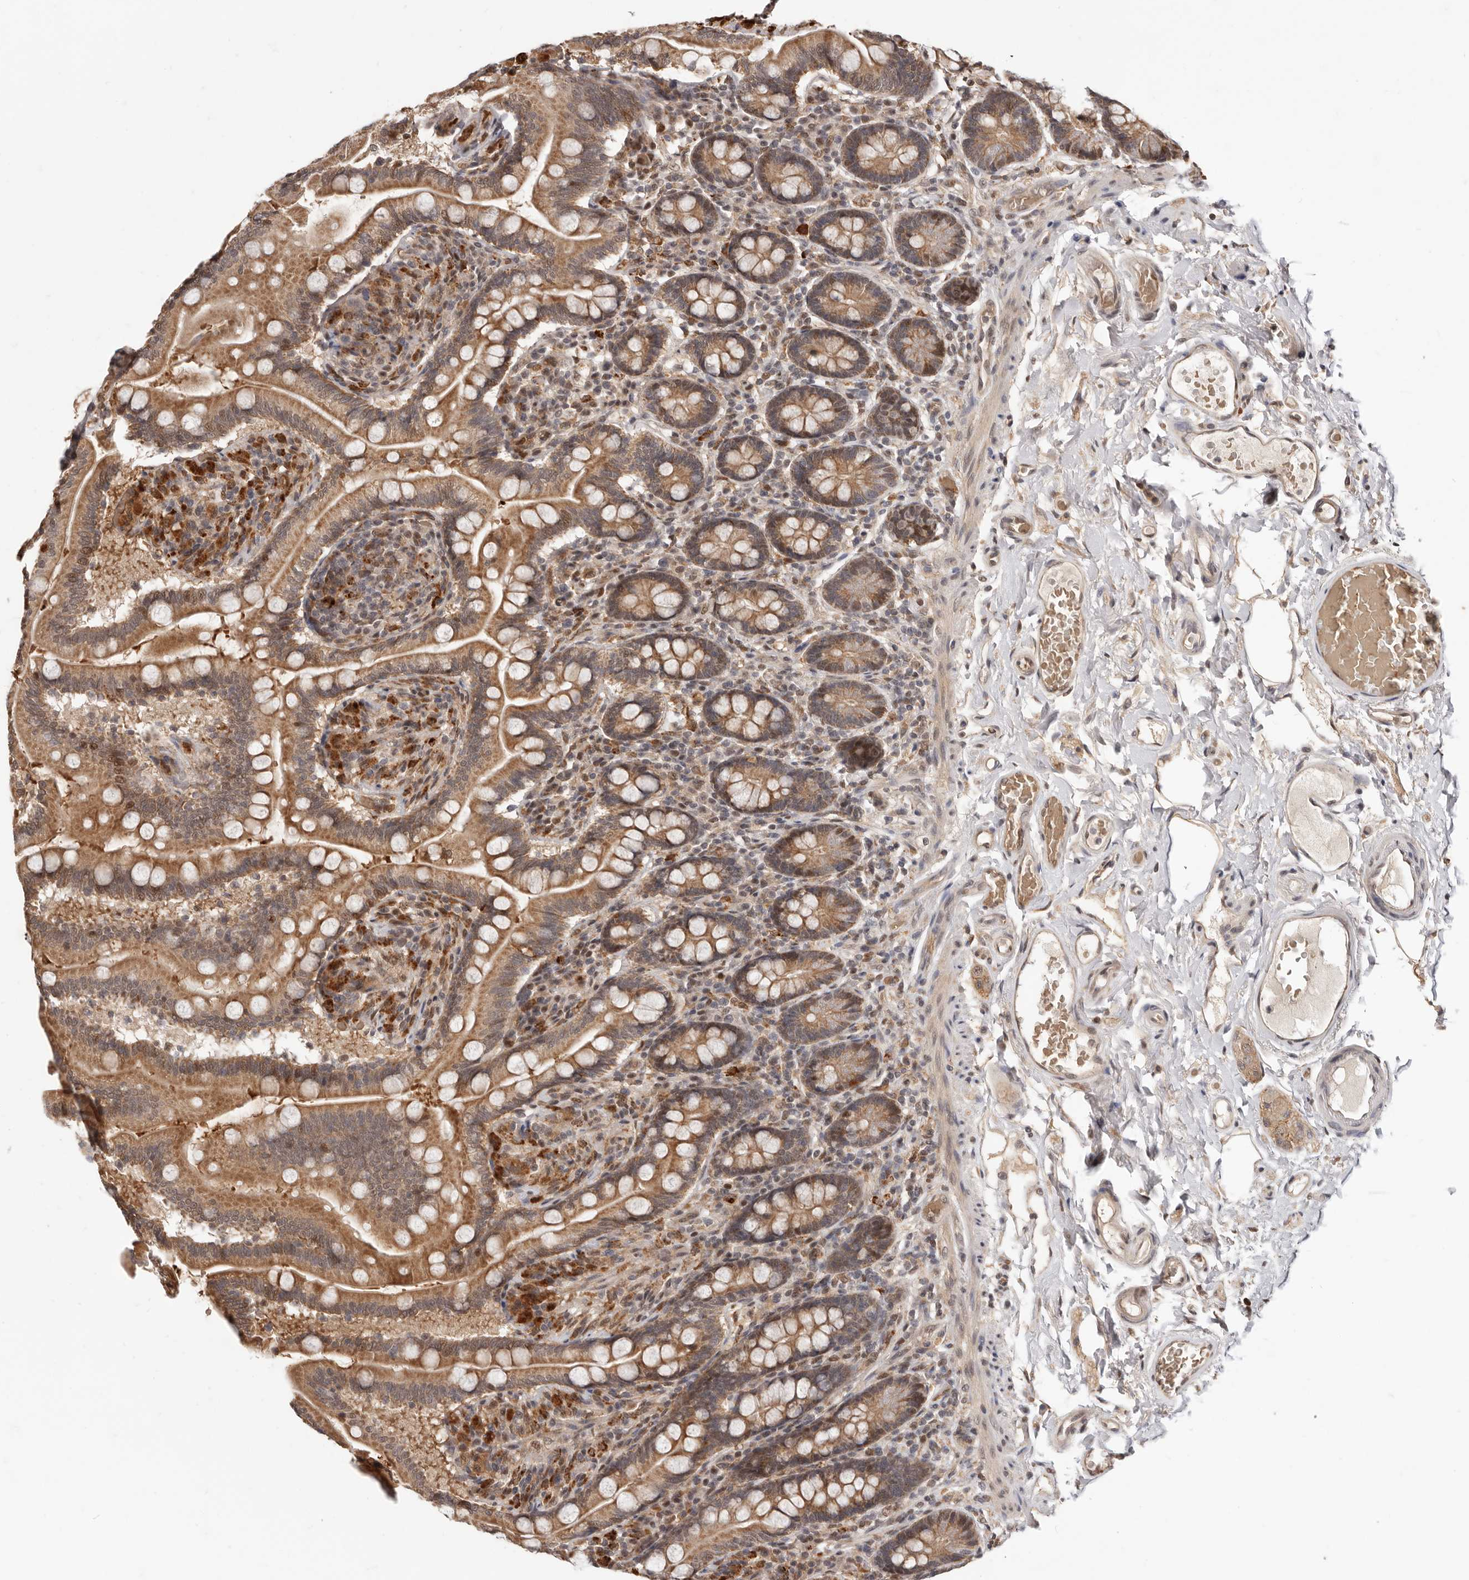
{"staining": {"intensity": "moderate", "quantity": ">75%", "location": "cytoplasmic/membranous,nuclear"}, "tissue": "small intestine", "cell_type": "Glandular cells", "image_type": "normal", "snomed": [{"axis": "morphology", "description": "Normal tissue, NOS"}, {"axis": "topography", "description": "Small intestine"}], "caption": "Small intestine stained for a protein (brown) reveals moderate cytoplasmic/membranous,nuclear positive staining in approximately >75% of glandular cells.", "gene": "NCOA3", "patient": {"sex": "female", "age": 64}}